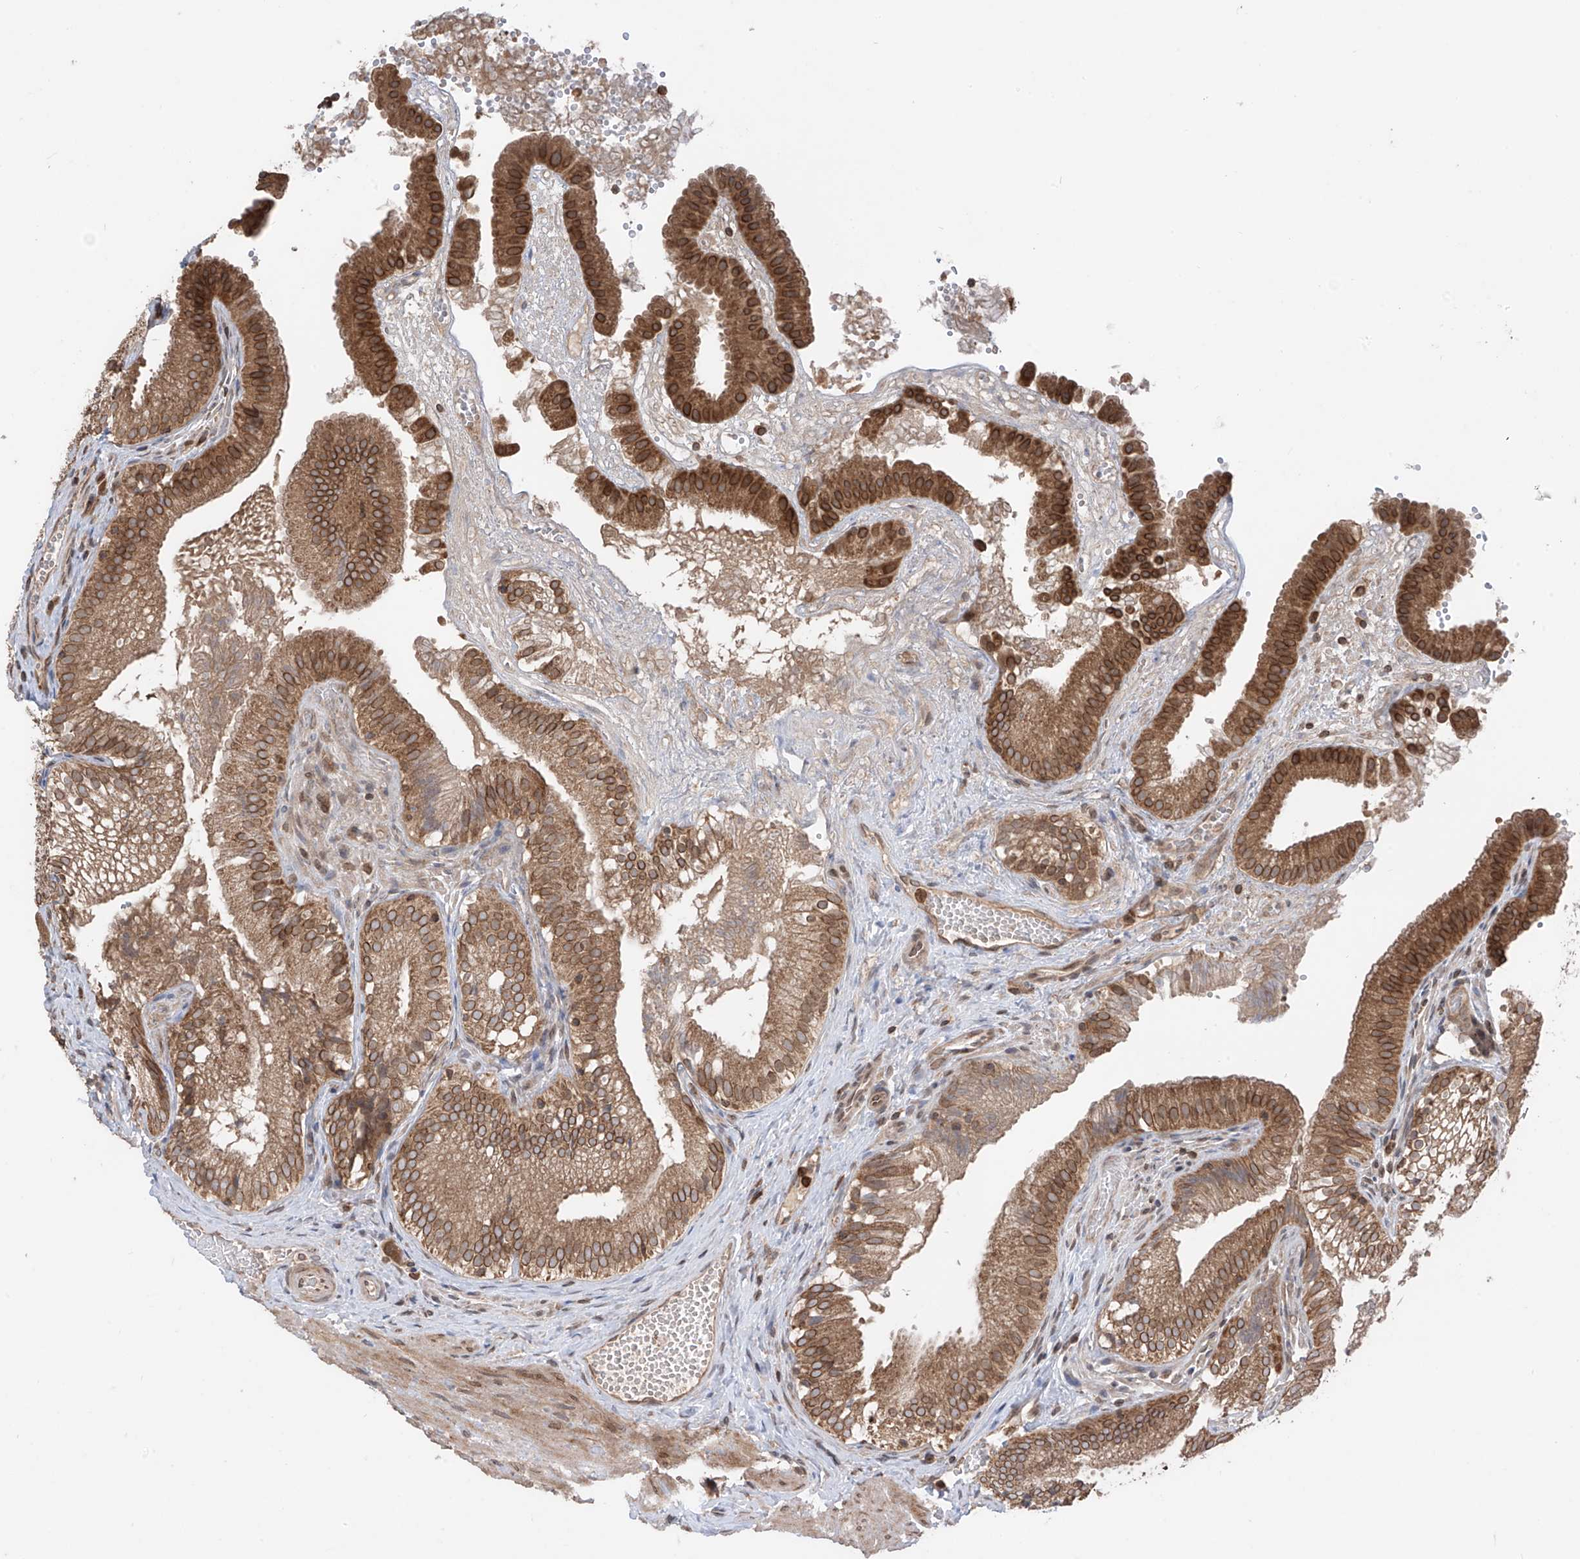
{"staining": {"intensity": "moderate", "quantity": ">75%", "location": "cytoplasmic/membranous,nuclear"}, "tissue": "gallbladder", "cell_type": "Glandular cells", "image_type": "normal", "snomed": [{"axis": "morphology", "description": "Normal tissue, NOS"}, {"axis": "topography", "description": "Gallbladder"}], "caption": "A high-resolution micrograph shows immunohistochemistry staining of benign gallbladder, which demonstrates moderate cytoplasmic/membranous,nuclear expression in about >75% of glandular cells.", "gene": "AHCTF1", "patient": {"sex": "female", "age": 30}}